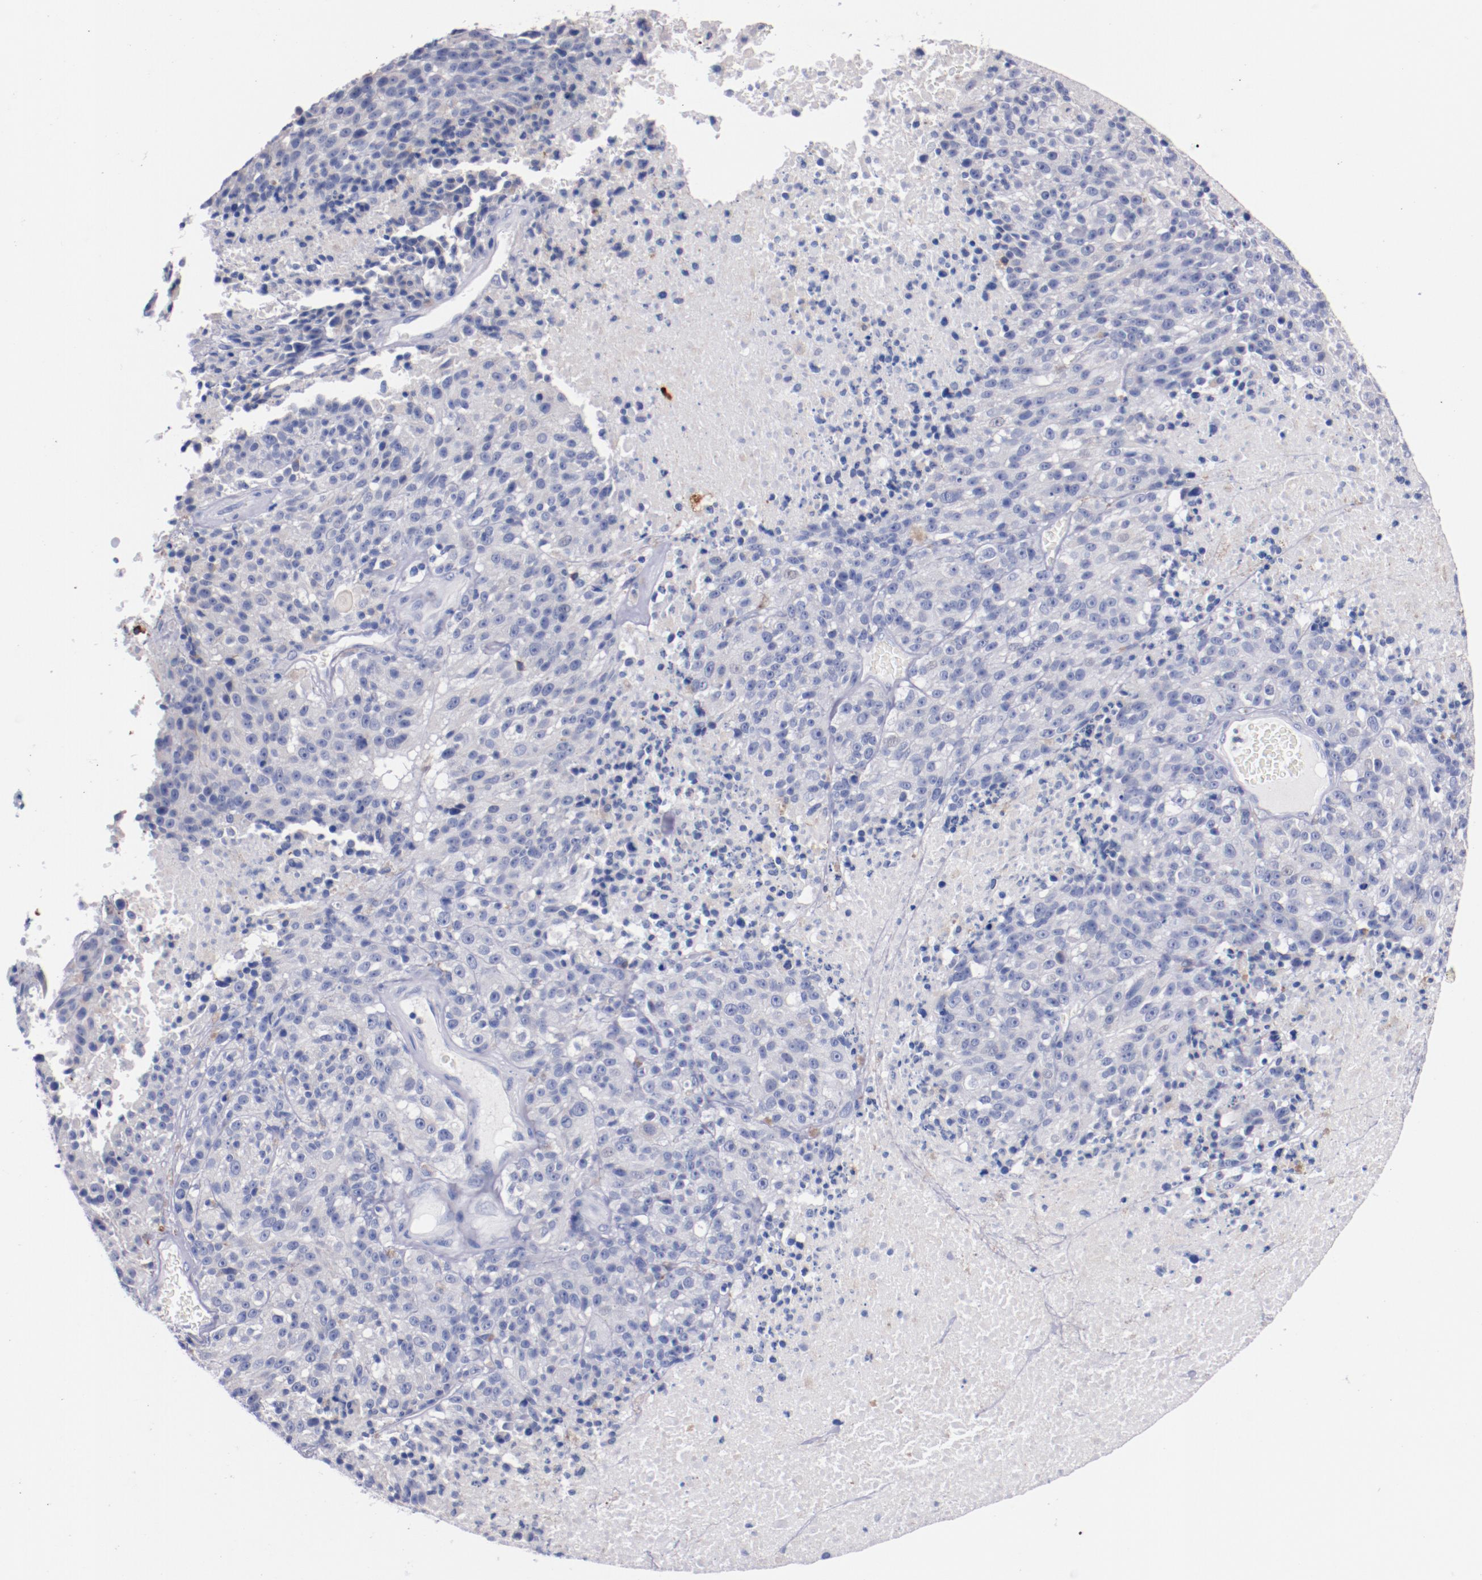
{"staining": {"intensity": "negative", "quantity": "none", "location": "none"}, "tissue": "melanoma", "cell_type": "Tumor cells", "image_type": "cancer", "snomed": [{"axis": "morphology", "description": "Malignant melanoma, Metastatic site"}, {"axis": "topography", "description": "Cerebral cortex"}], "caption": "Photomicrograph shows no protein expression in tumor cells of melanoma tissue.", "gene": "CNTNAP2", "patient": {"sex": "female", "age": 52}}